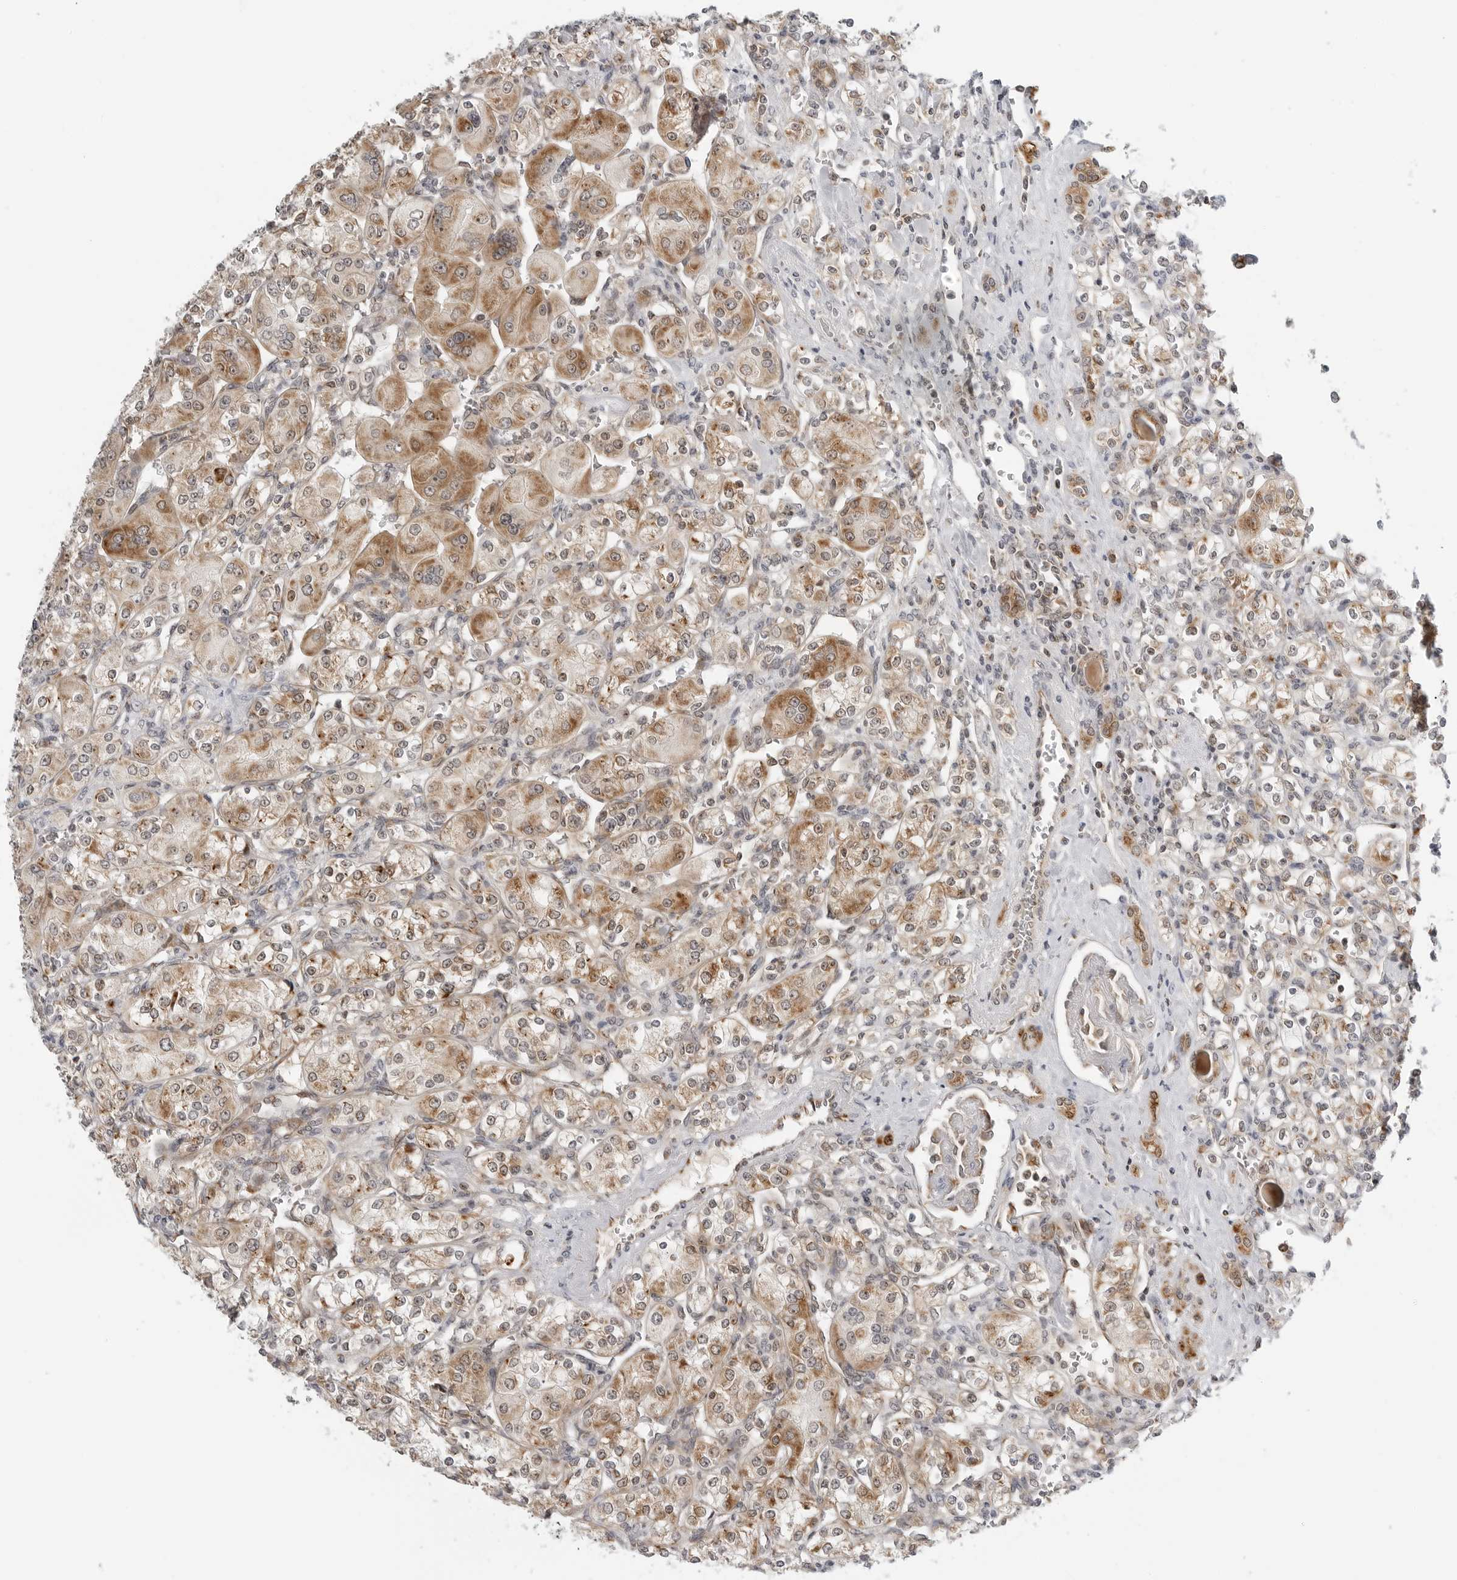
{"staining": {"intensity": "moderate", "quantity": ">75%", "location": "cytoplasmic/membranous"}, "tissue": "renal cancer", "cell_type": "Tumor cells", "image_type": "cancer", "snomed": [{"axis": "morphology", "description": "Adenocarcinoma, NOS"}, {"axis": "topography", "description": "Kidney"}], "caption": "Immunohistochemistry (IHC) histopathology image of adenocarcinoma (renal) stained for a protein (brown), which reveals medium levels of moderate cytoplasmic/membranous positivity in about >75% of tumor cells.", "gene": "PEX2", "patient": {"sex": "male", "age": 77}}